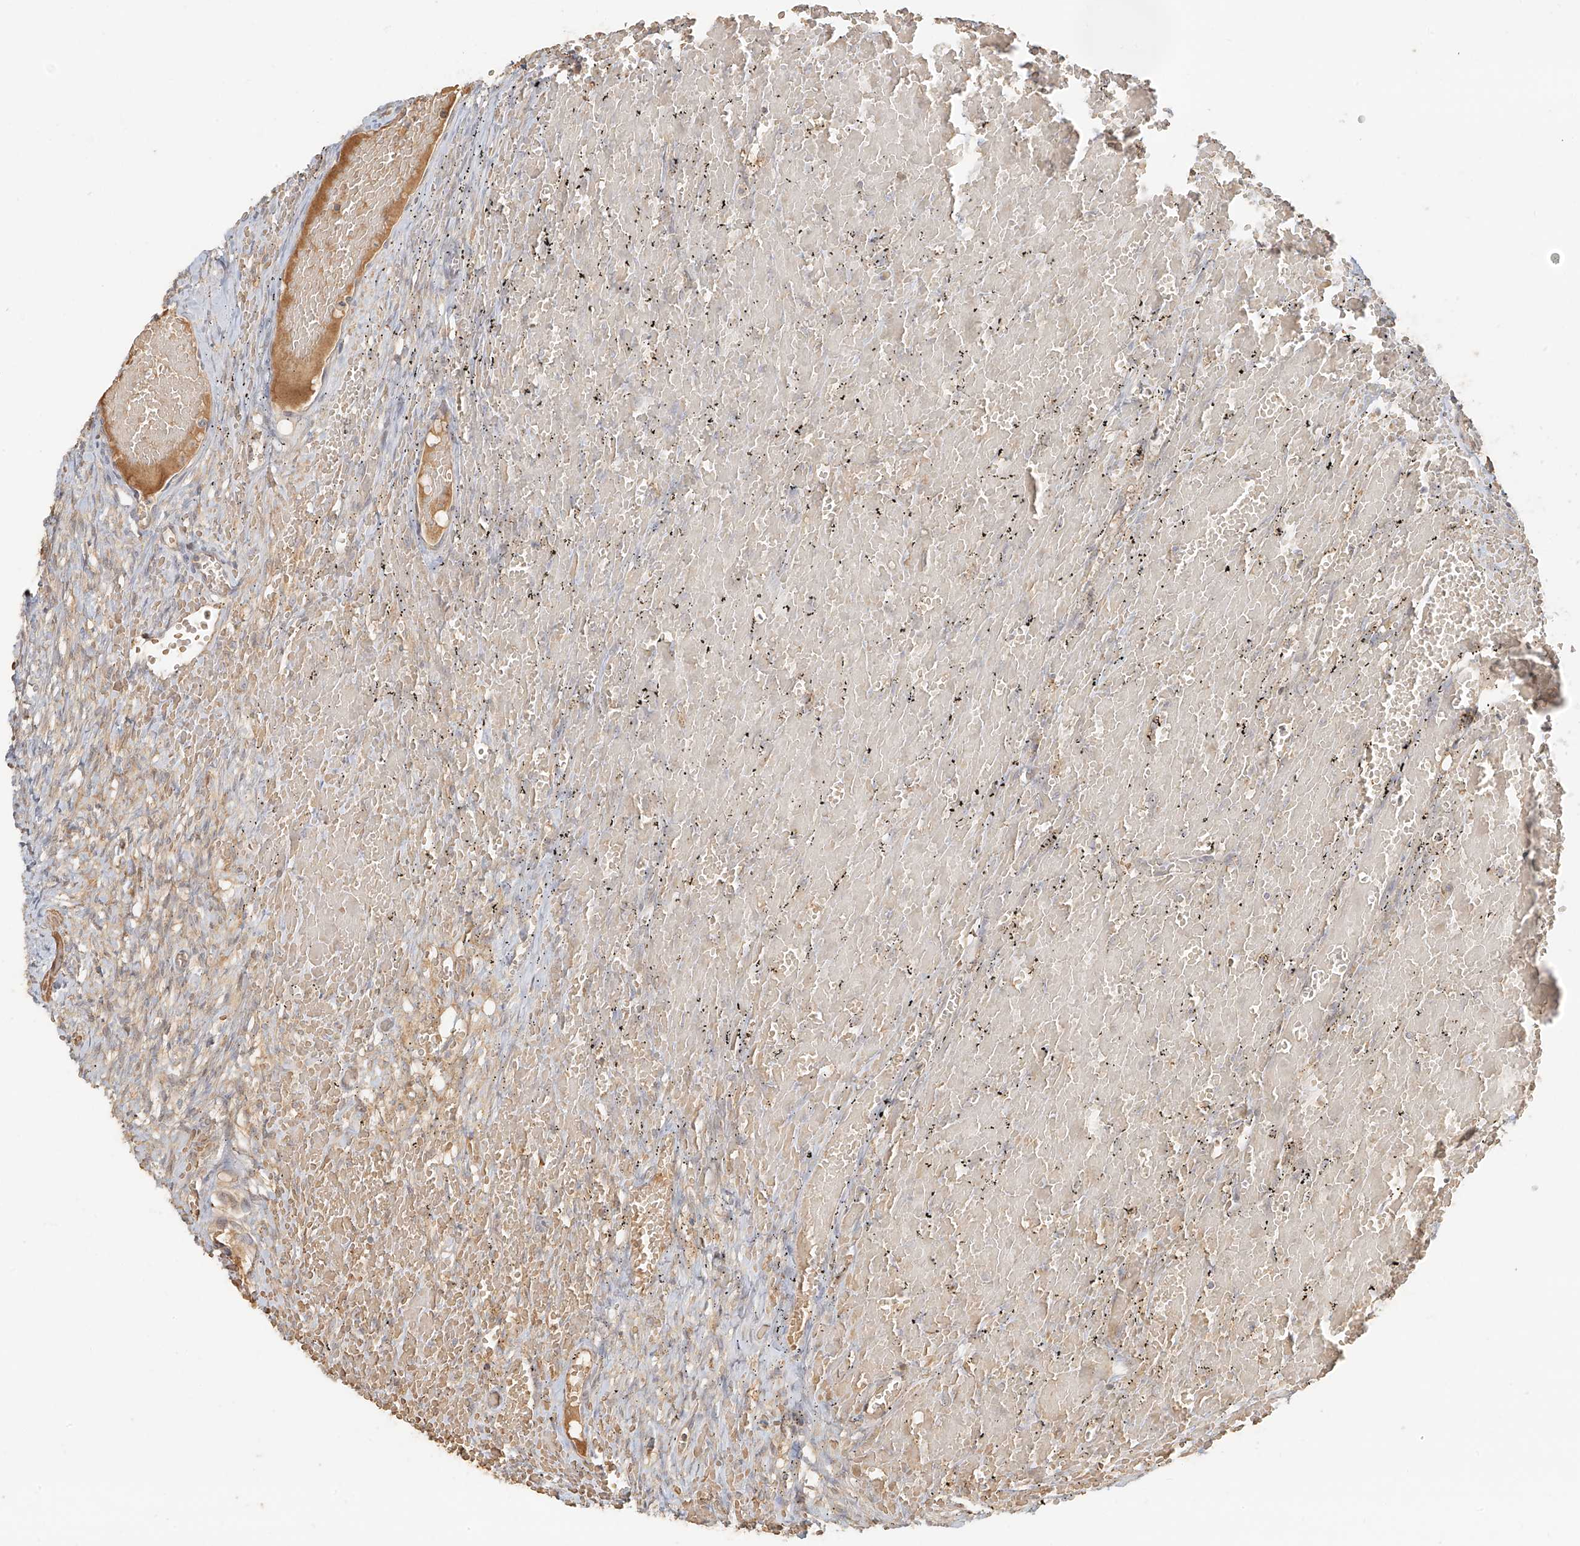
{"staining": {"intensity": "weak", "quantity": "25%-75%", "location": "cytoplasmic/membranous"}, "tissue": "ovary", "cell_type": "Ovarian stroma cells", "image_type": "normal", "snomed": [{"axis": "morphology", "description": "Adenocarcinoma, NOS"}, {"axis": "topography", "description": "Endometrium"}], "caption": "IHC of normal ovary exhibits low levels of weak cytoplasmic/membranous staining in approximately 25%-75% of ovarian stroma cells.", "gene": "UPK1B", "patient": {"sex": "female", "age": 32}}